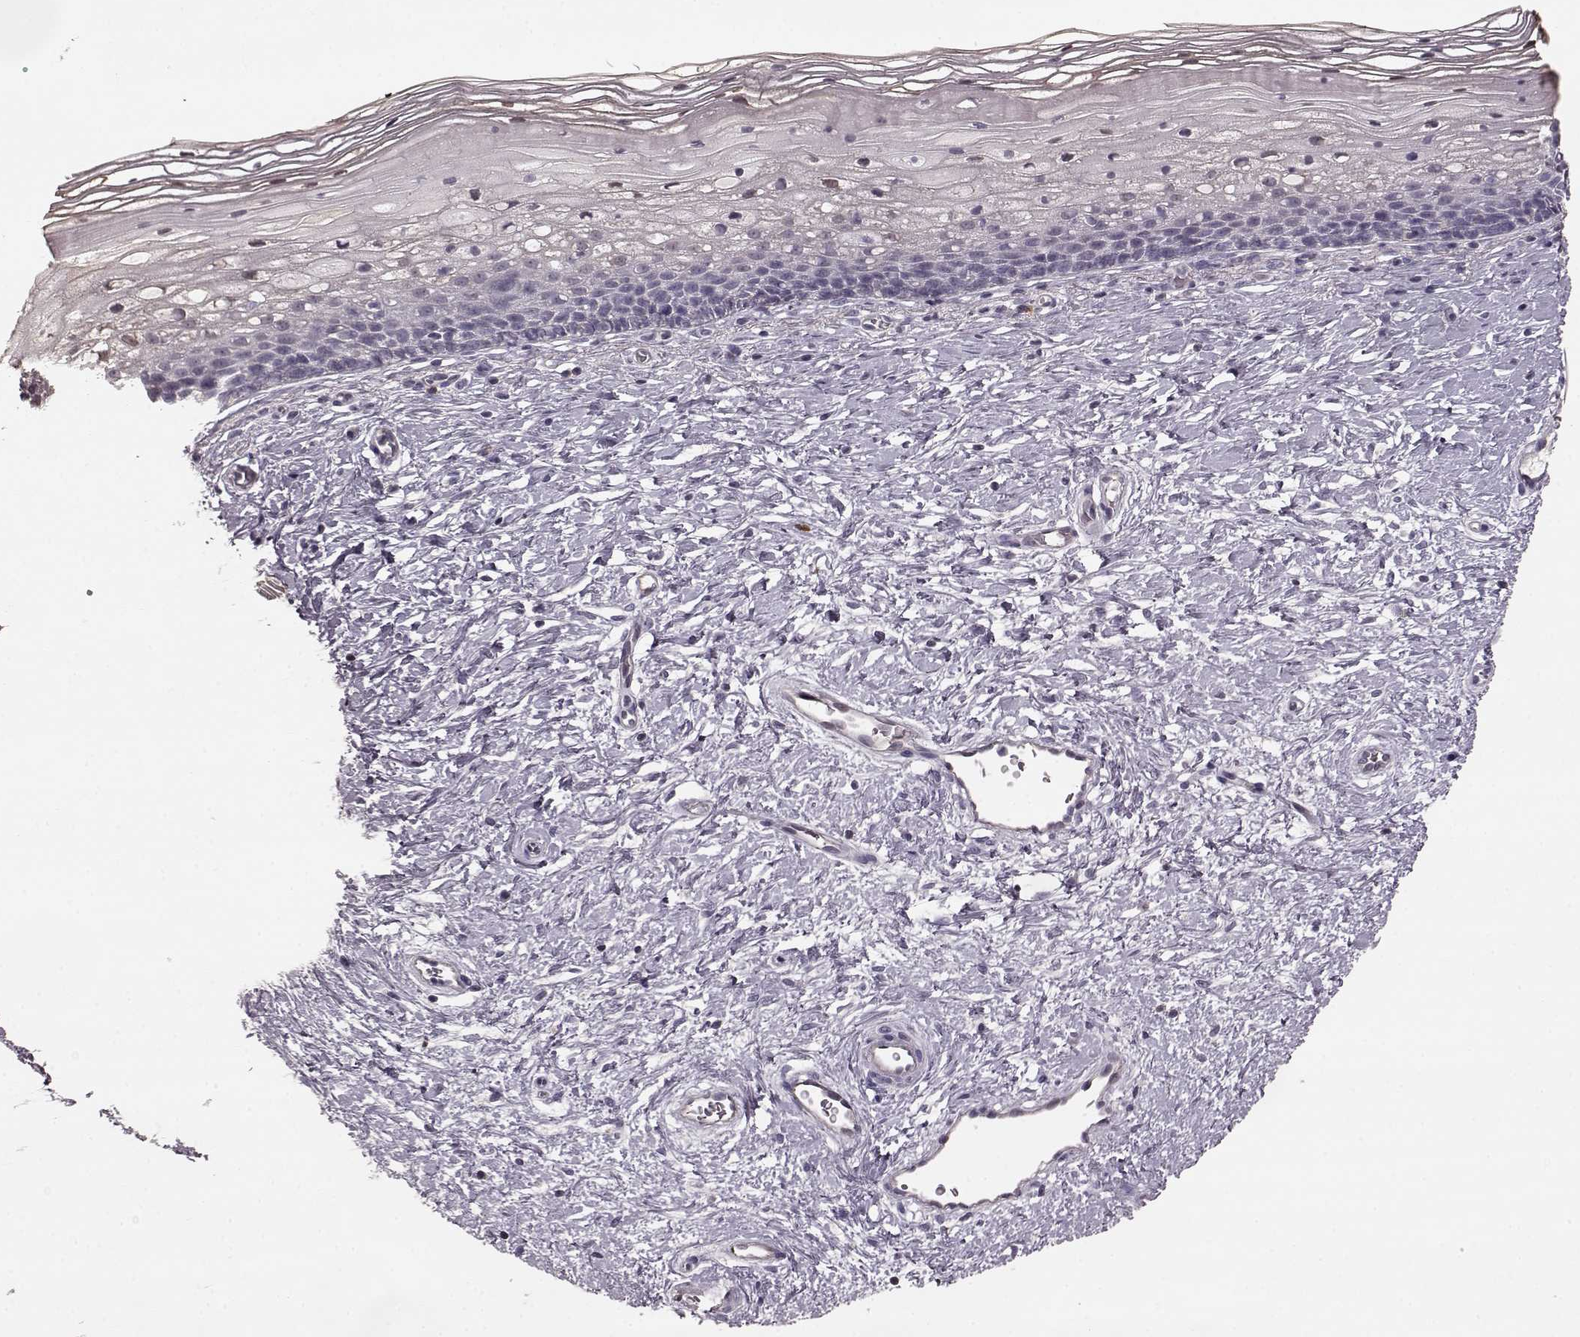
{"staining": {"intensity": "negative", "quantity": "none", "location": "none"}, "tissue": "cervix", "cell_type": "Glandular cells", "image_type": "normal", "snomed": [{"axis": "morphology", "description": "Normal tissue, NOS"}, {"axis": "topography", "description": "Cervix"}], "caption": "The immunohistochemistry image has no significant positivity in glandular cells of cervix. (Brightfield microscopy of DAB immunohistochemistry at high magnification).", "gene": "PDCD1", "patient": {"sex": "female", "age": 34}}